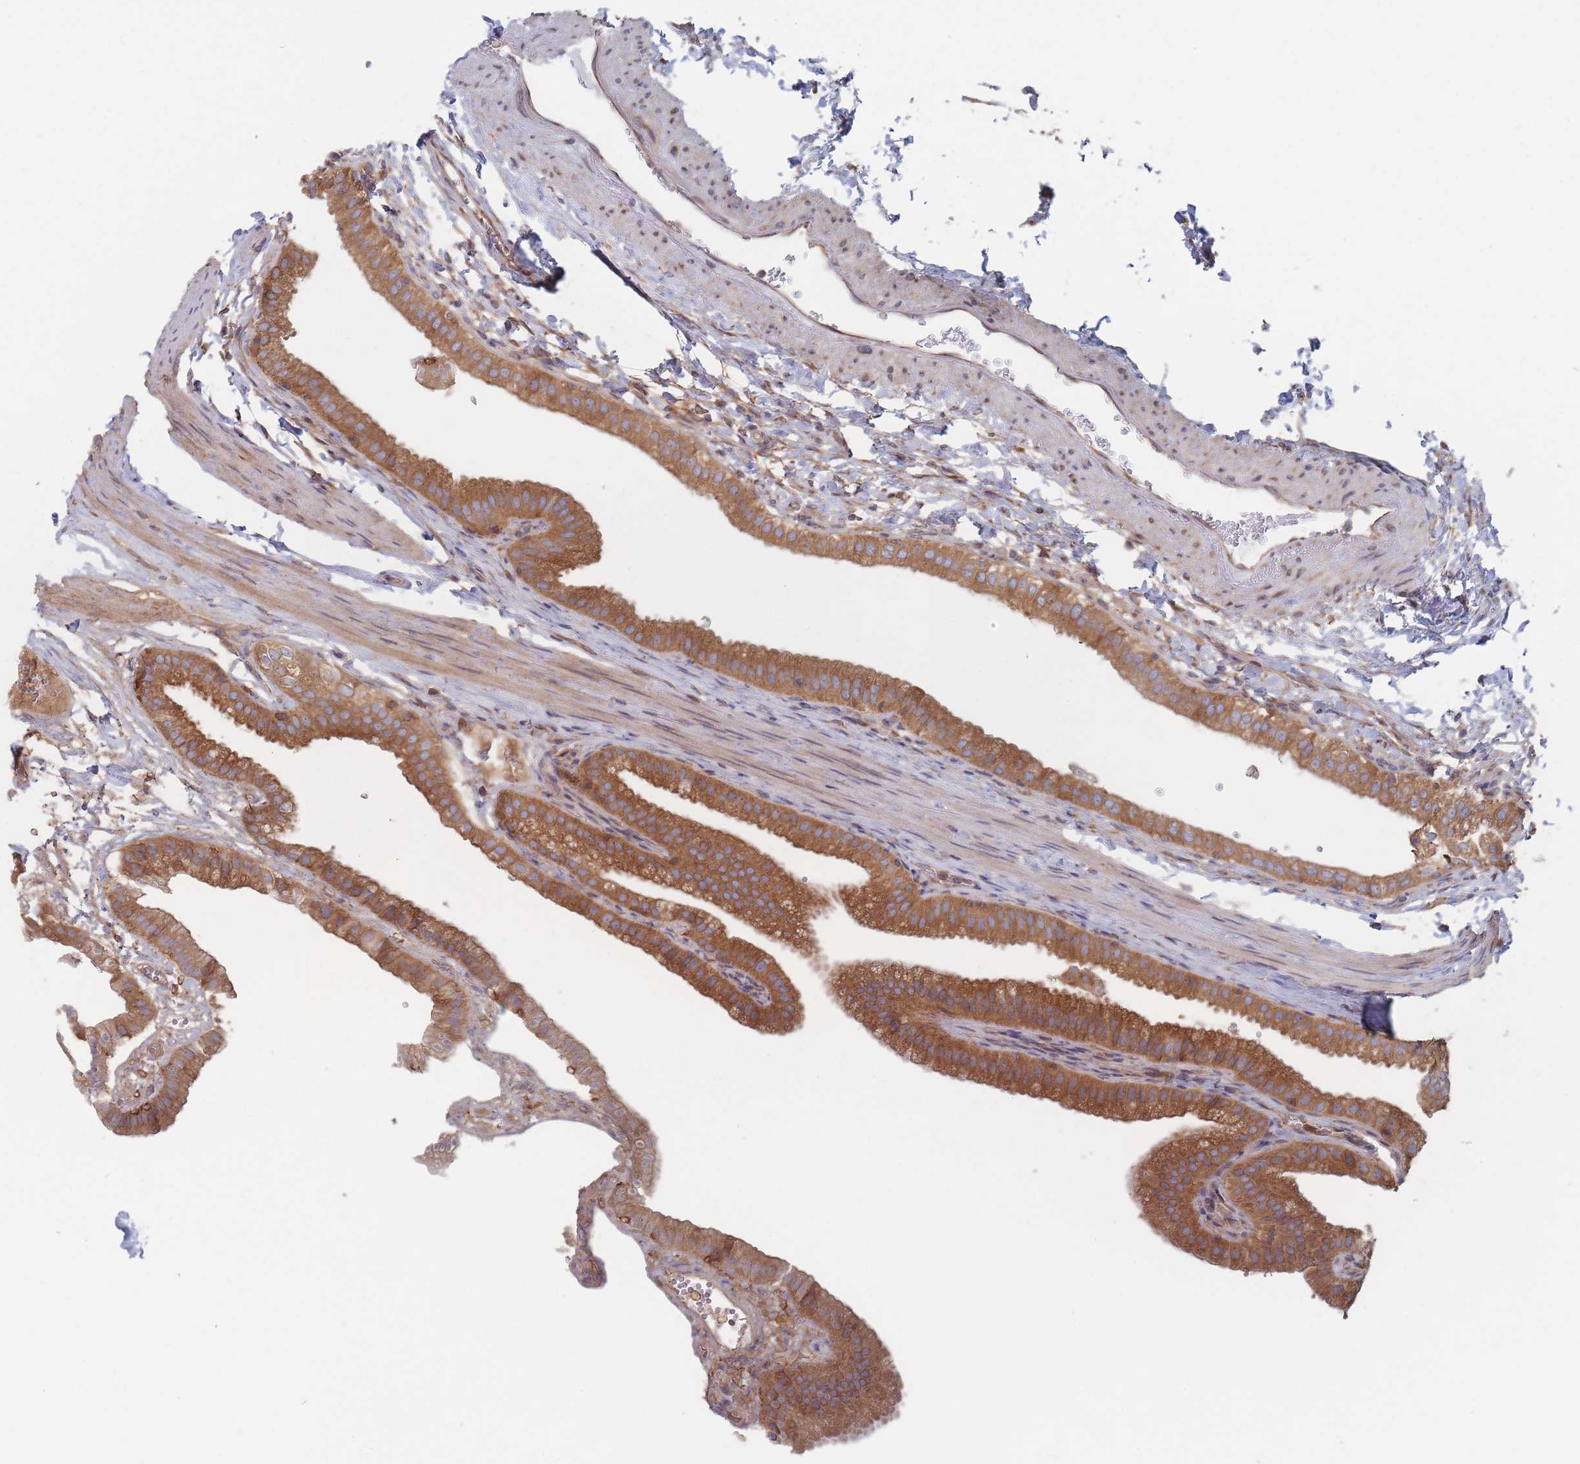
{"staining": {"intensity": "strong", "quantity": ">75%", "location": "cytoplasmic/membranous"}, "tissue": "gallbladder", "cell_type": "Glandular cells", "image_type": "normal", "snomed": [{"axis": "morphology", "description": "Normal tissue, NOS"}, {"axis": "topography", "description": "Gallbladder"}], "caption": "Strong cytoplasmic/membranous positivity for a protein is seen in about >75% of glandular cells of normal gallbladder using immunohistochemistry.", "gene": "KDSR", "patient": {"sex": "female", "age": 61}}